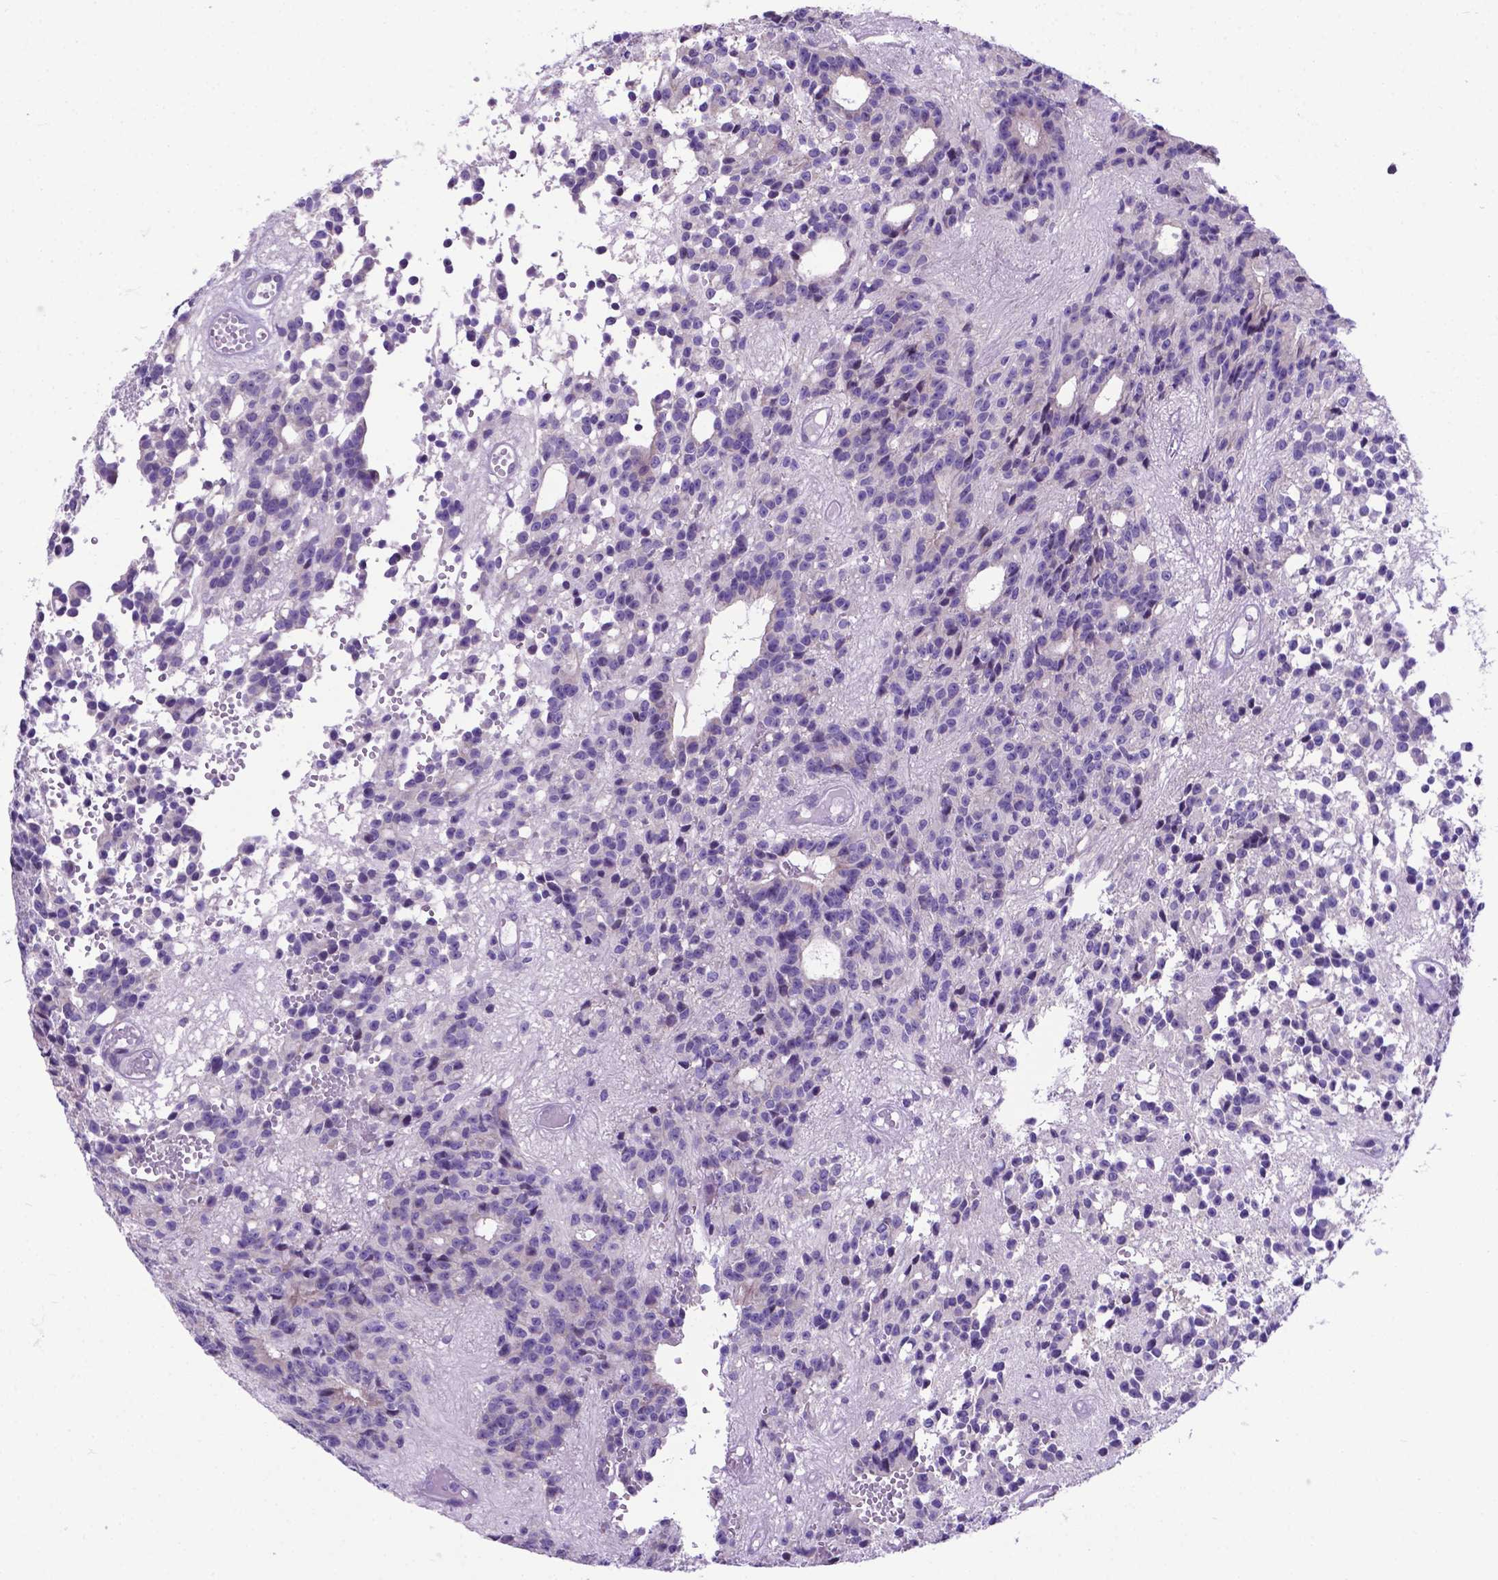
{"staining": {"intensity": "negative", "quantity": "none", "location": "none"}, "tissue": "glioma", "cell_type": "Tumor cells", "image_type": "cancer", "snomed": [{"axis": "morphology", "description": "Glioma, malignant, Low grade"}, {"axis": "topography", "description": "Brain"}], "caption": "Immunohistochemistry micrograph of neoplastic tissue: low-grade glioma (malignant) stained with DAB shows no significant protein staining in tumor cells.", "gene": "RPL6", "patient": {"sex": "male", "age": 31}}